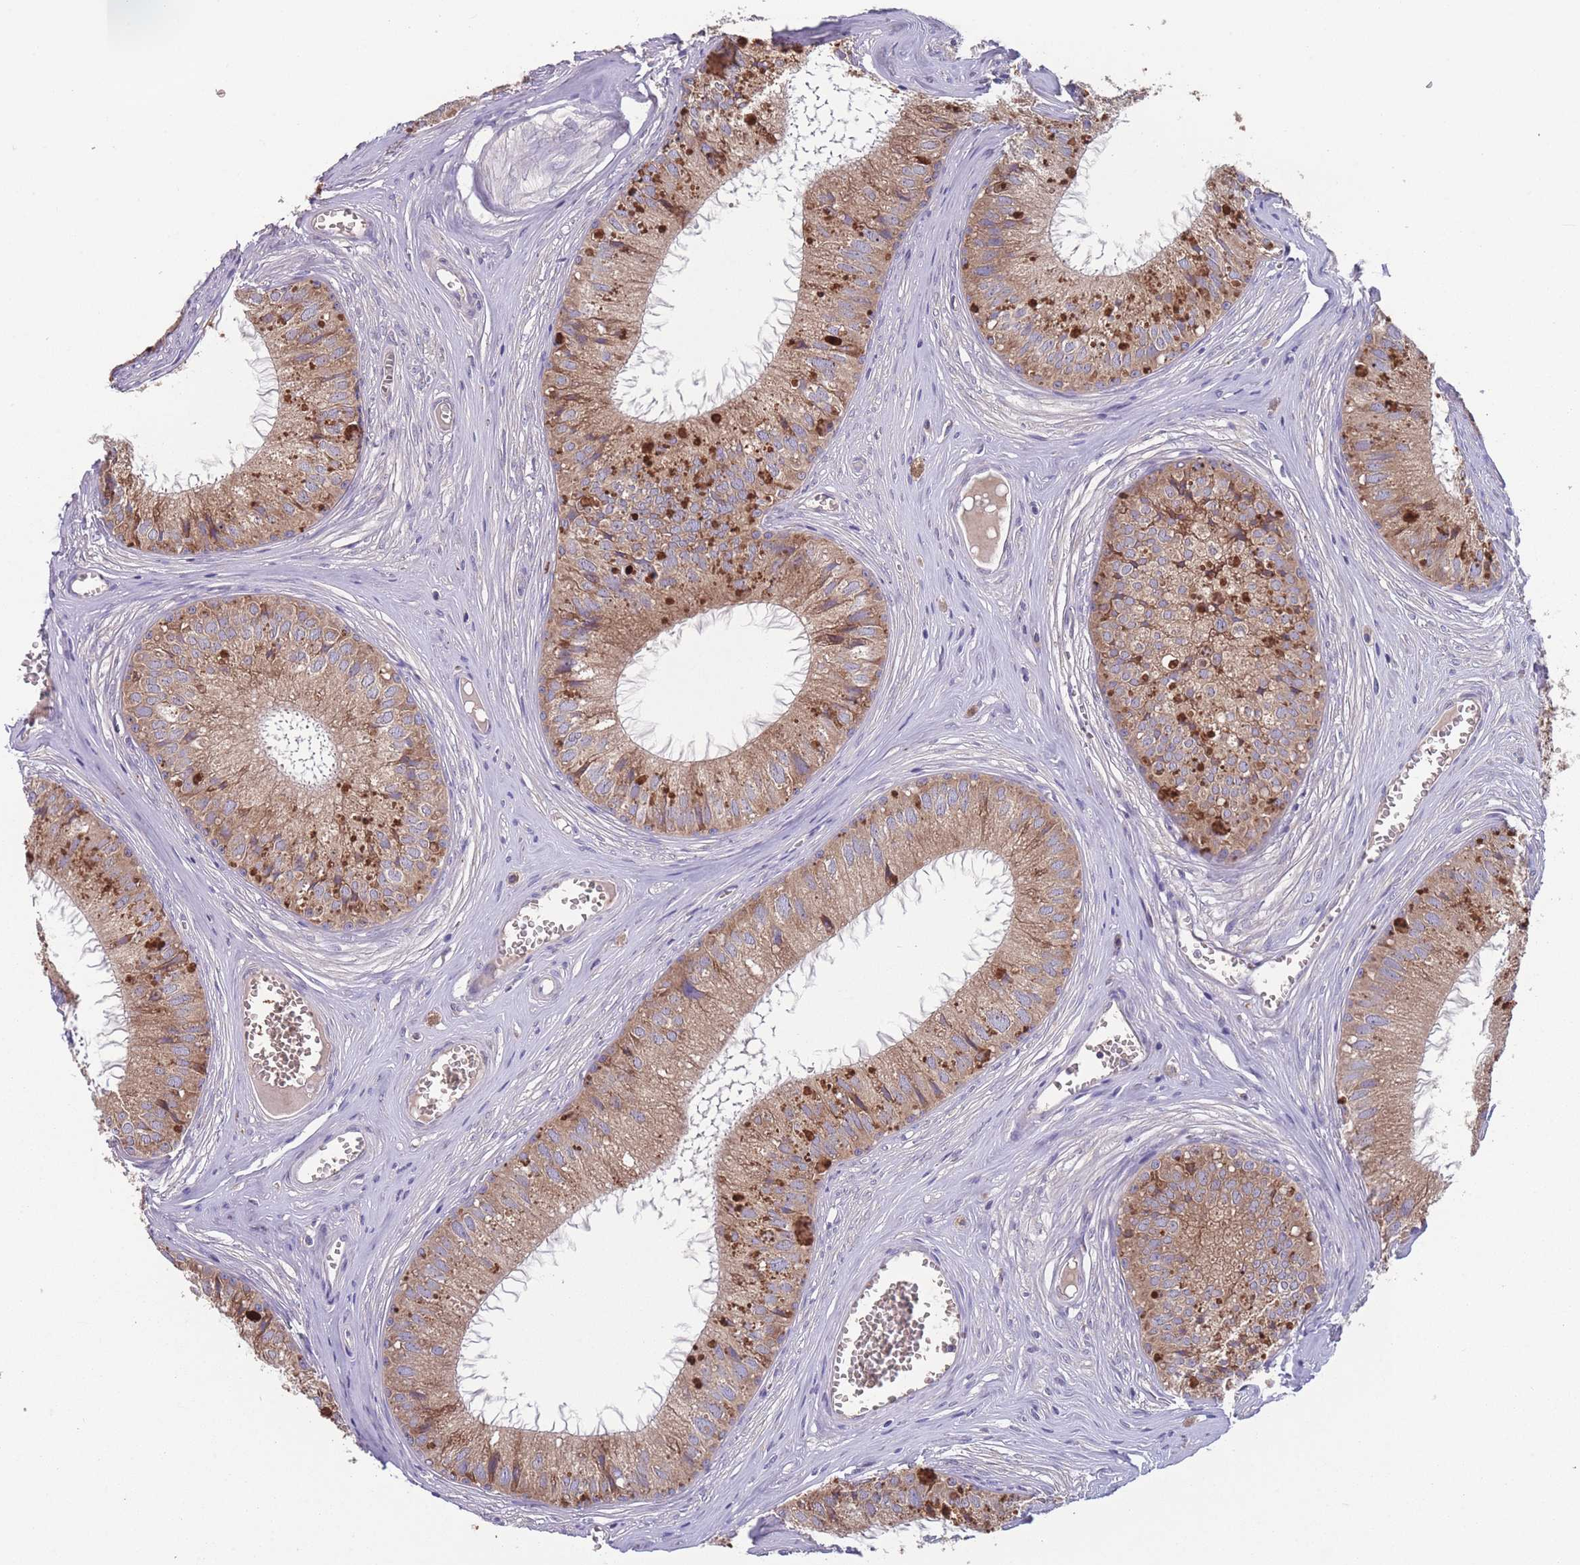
{"staining": {"intensity": "moderate", "quantity": ">75%", "location": "cytoplasmic/membranous"}, "tissue": "epididymis", "cell_type": "Glandular cells", "image_type": "normal", "snomed": [{"axis": "morphology", "description": "Normal tissue, NOS"}, {"axis": "topography", "description": "Epididymis"}], "caption": "Glandular cells demonstrate medium levels of moderate cytoplasmic/membranous staining in about >75% of cells in benign epididymis.", "gene": "STIM2", "patient": {"sex": "male", "age": 36}}